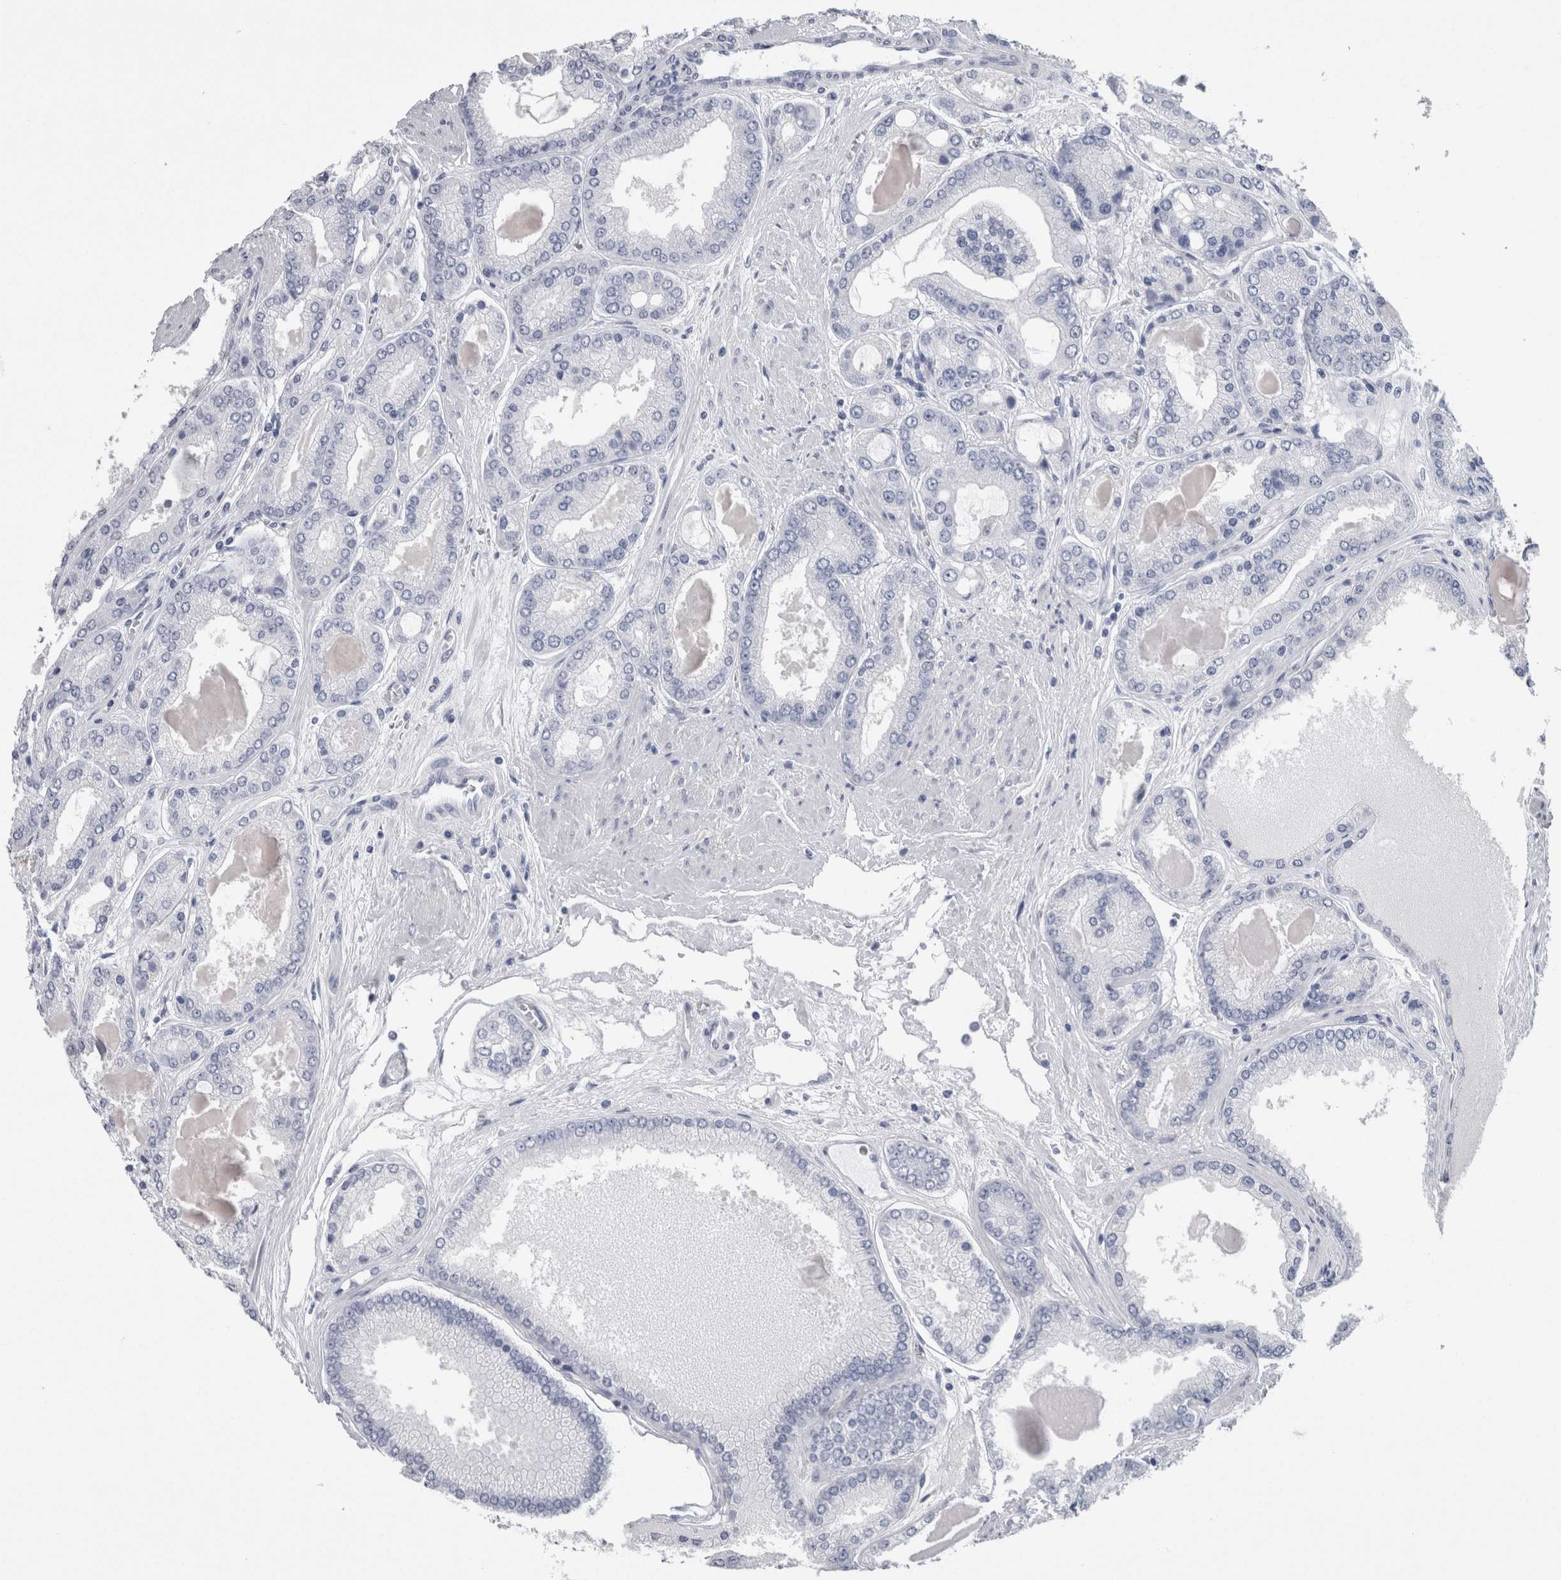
{"staining": {"intensity": "negative", "quantity": "none", "location": "none"}, "tissue": "prostate cancer", "cell_type": "Tumor cells", "image_type": "cancer", "snomed": [{"axis": "morphology", "description": "Adenocarcinoma, High grade"}, {"axis": "topography", "description": "Prostate"}], "caption": "High power microscopy photomicrograph of an immunohistochemistry (IHC) micrograph of prostate cancer, revealing no significant positivity in tumor cells.", "gene": "CA8", "patient": {"sex": "male", "age": 59}}